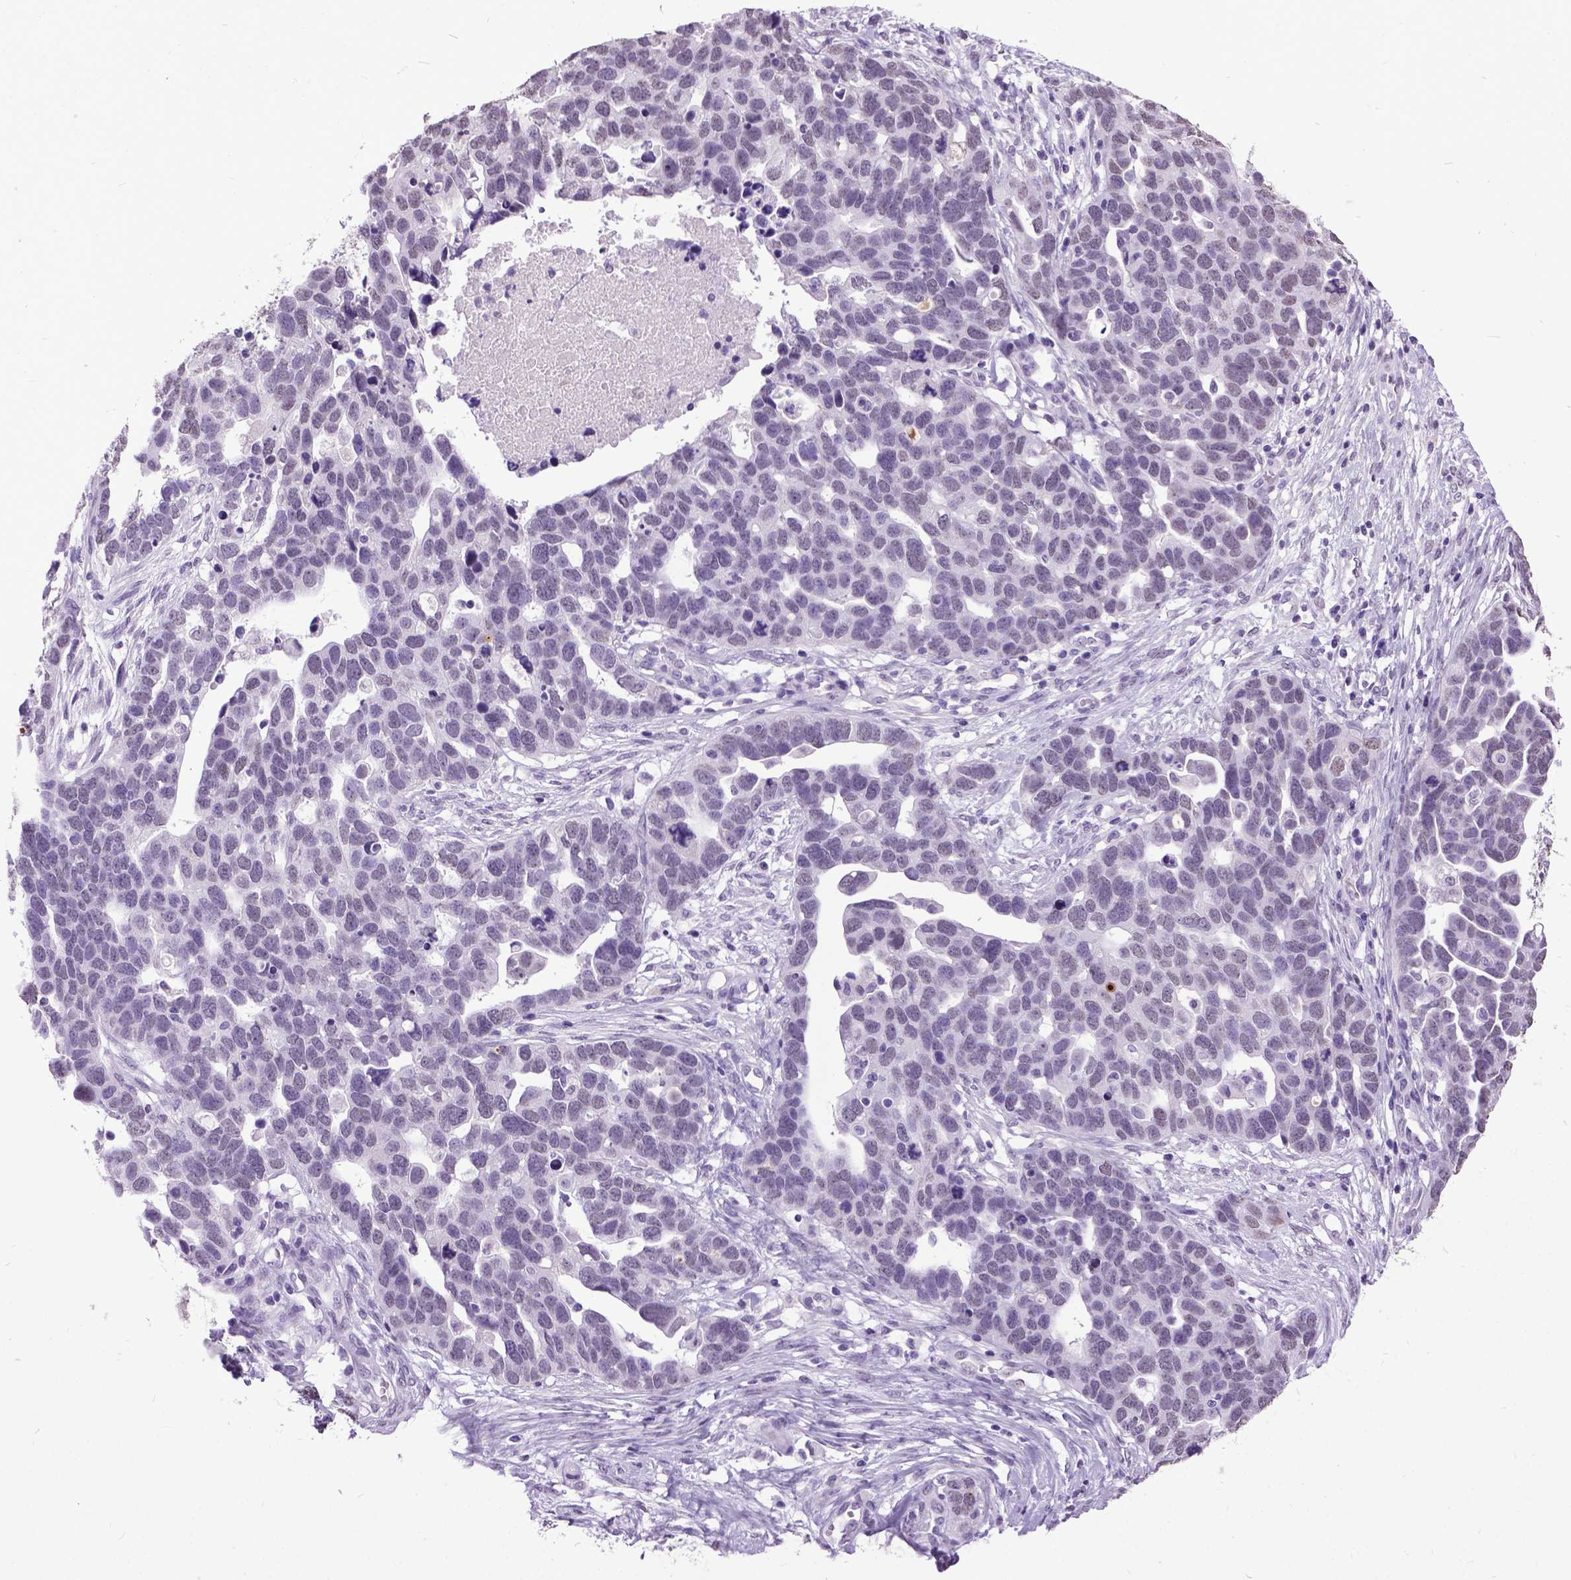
{"staining": {"intensity": "negative", "quantity": "none", "location": "none"}, "tissue": "ovarian cancer", "cell_type": "Tumor cells", "image_type": "cancer", "snomed": [{"axis": "morphology", "description": "Cystadenocarcinoma, serous, NOS"}, {"axis": "topography", "description": "Ovary"}], "caption": "Tumor cells are negative for brown protein staining in ovarian cancer (serous cystadenocarcinoma).", "gene": "MARCHF10", "patient": {"sex": "female", "age": 54}}